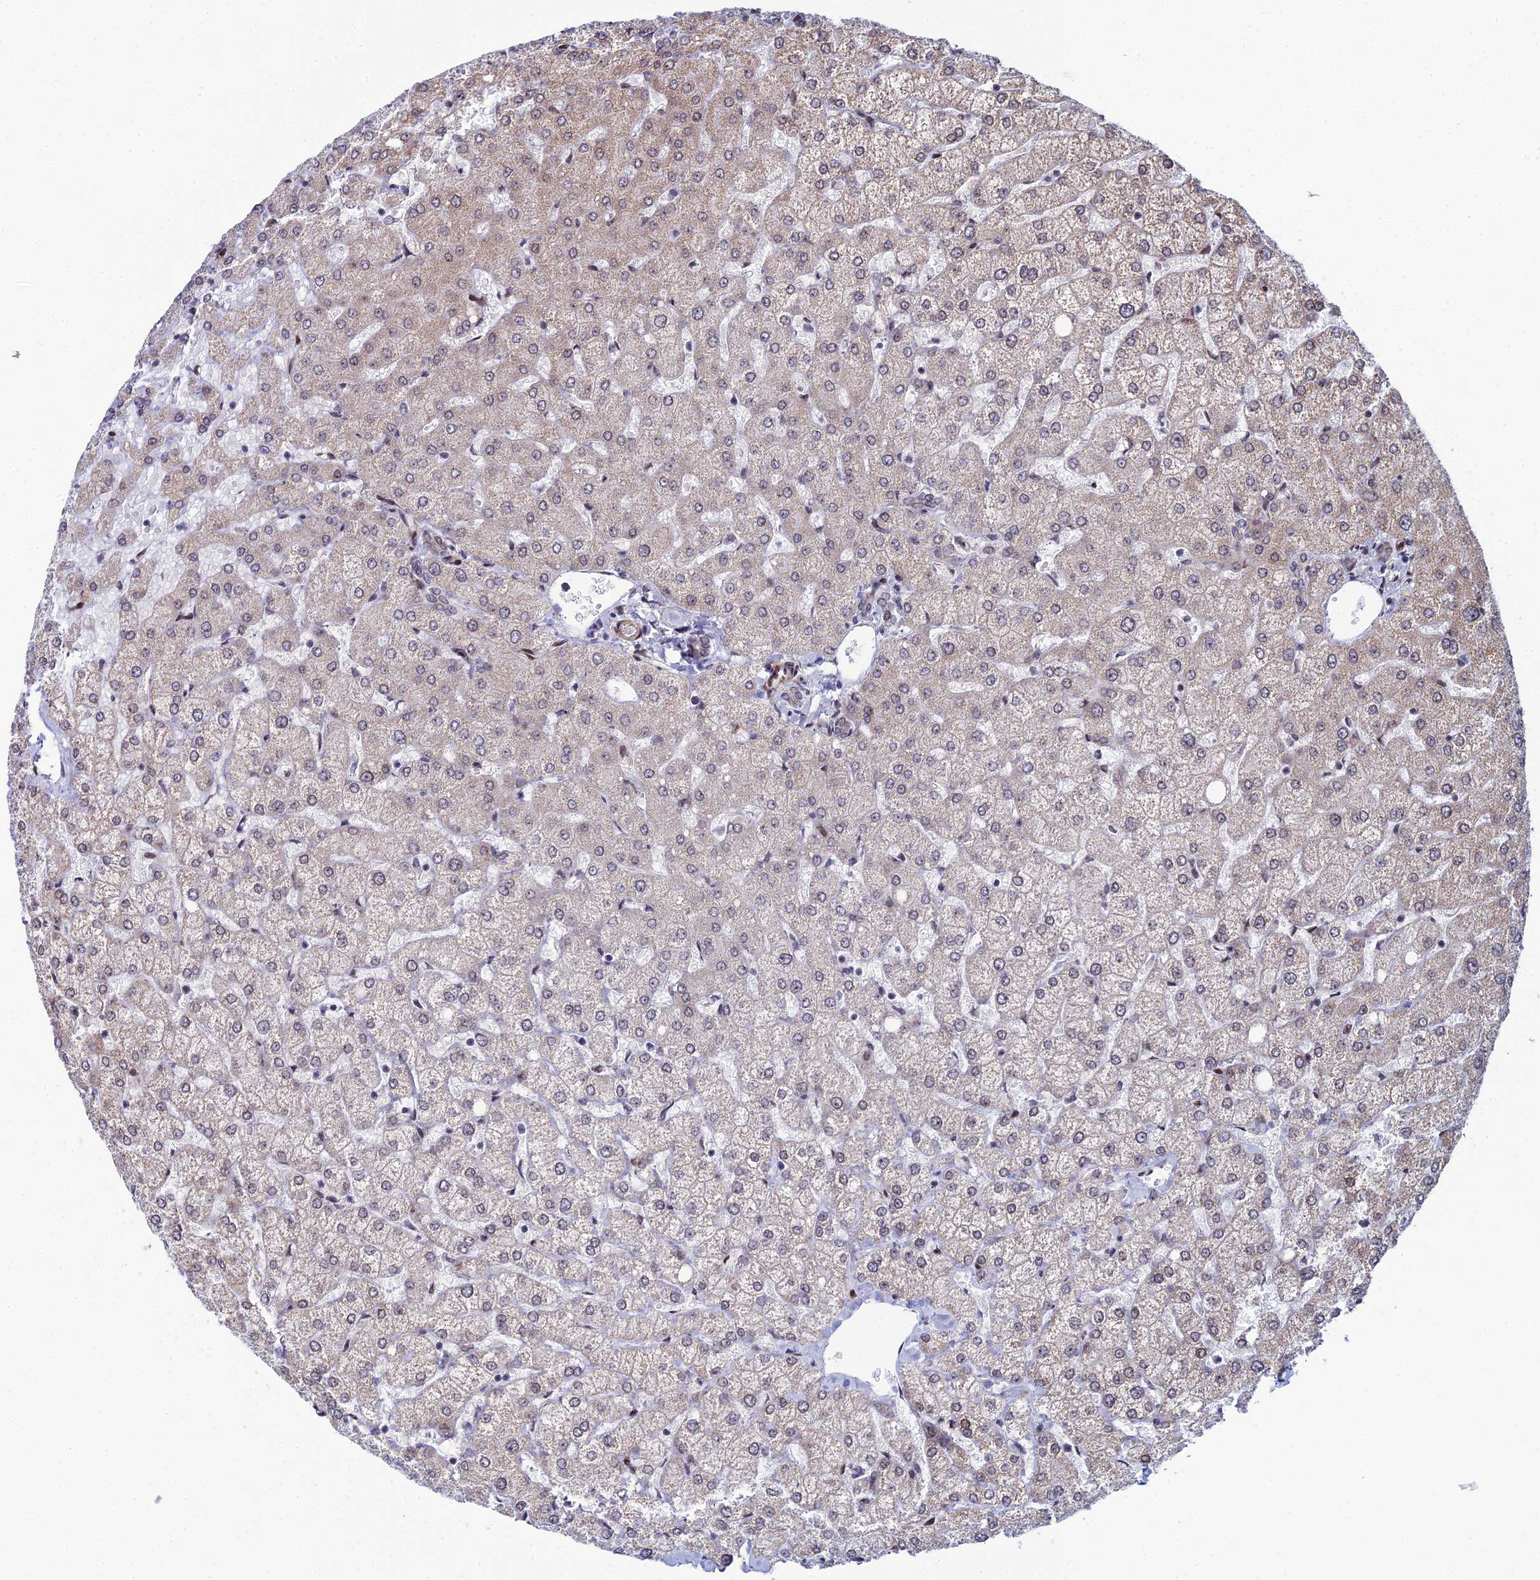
{"staining": {"intensity": "weak", "quantity": "<25%", "location": "cytoplasmic/membranous"}, "tissue": "liver", "cell_type": "Cholangiocytes", "image_type": "normal", "snomed": [{"axis": "morphology", "description": "Normal tissue, NOS"}, {"axis": "topography", "description": "Liver"}], "caption": "IHC histopathology image of benign human liver stained for a protein (brown), which shows no positivity in cholangiocytes. Brightfield microscopy of immunohistochemistry (IHC) stained with DAB (brown) and hematoxylin (blue), captured at high magnification.", "gene": "ZNF668", "patient": {"sex": "female", "age": 54}}